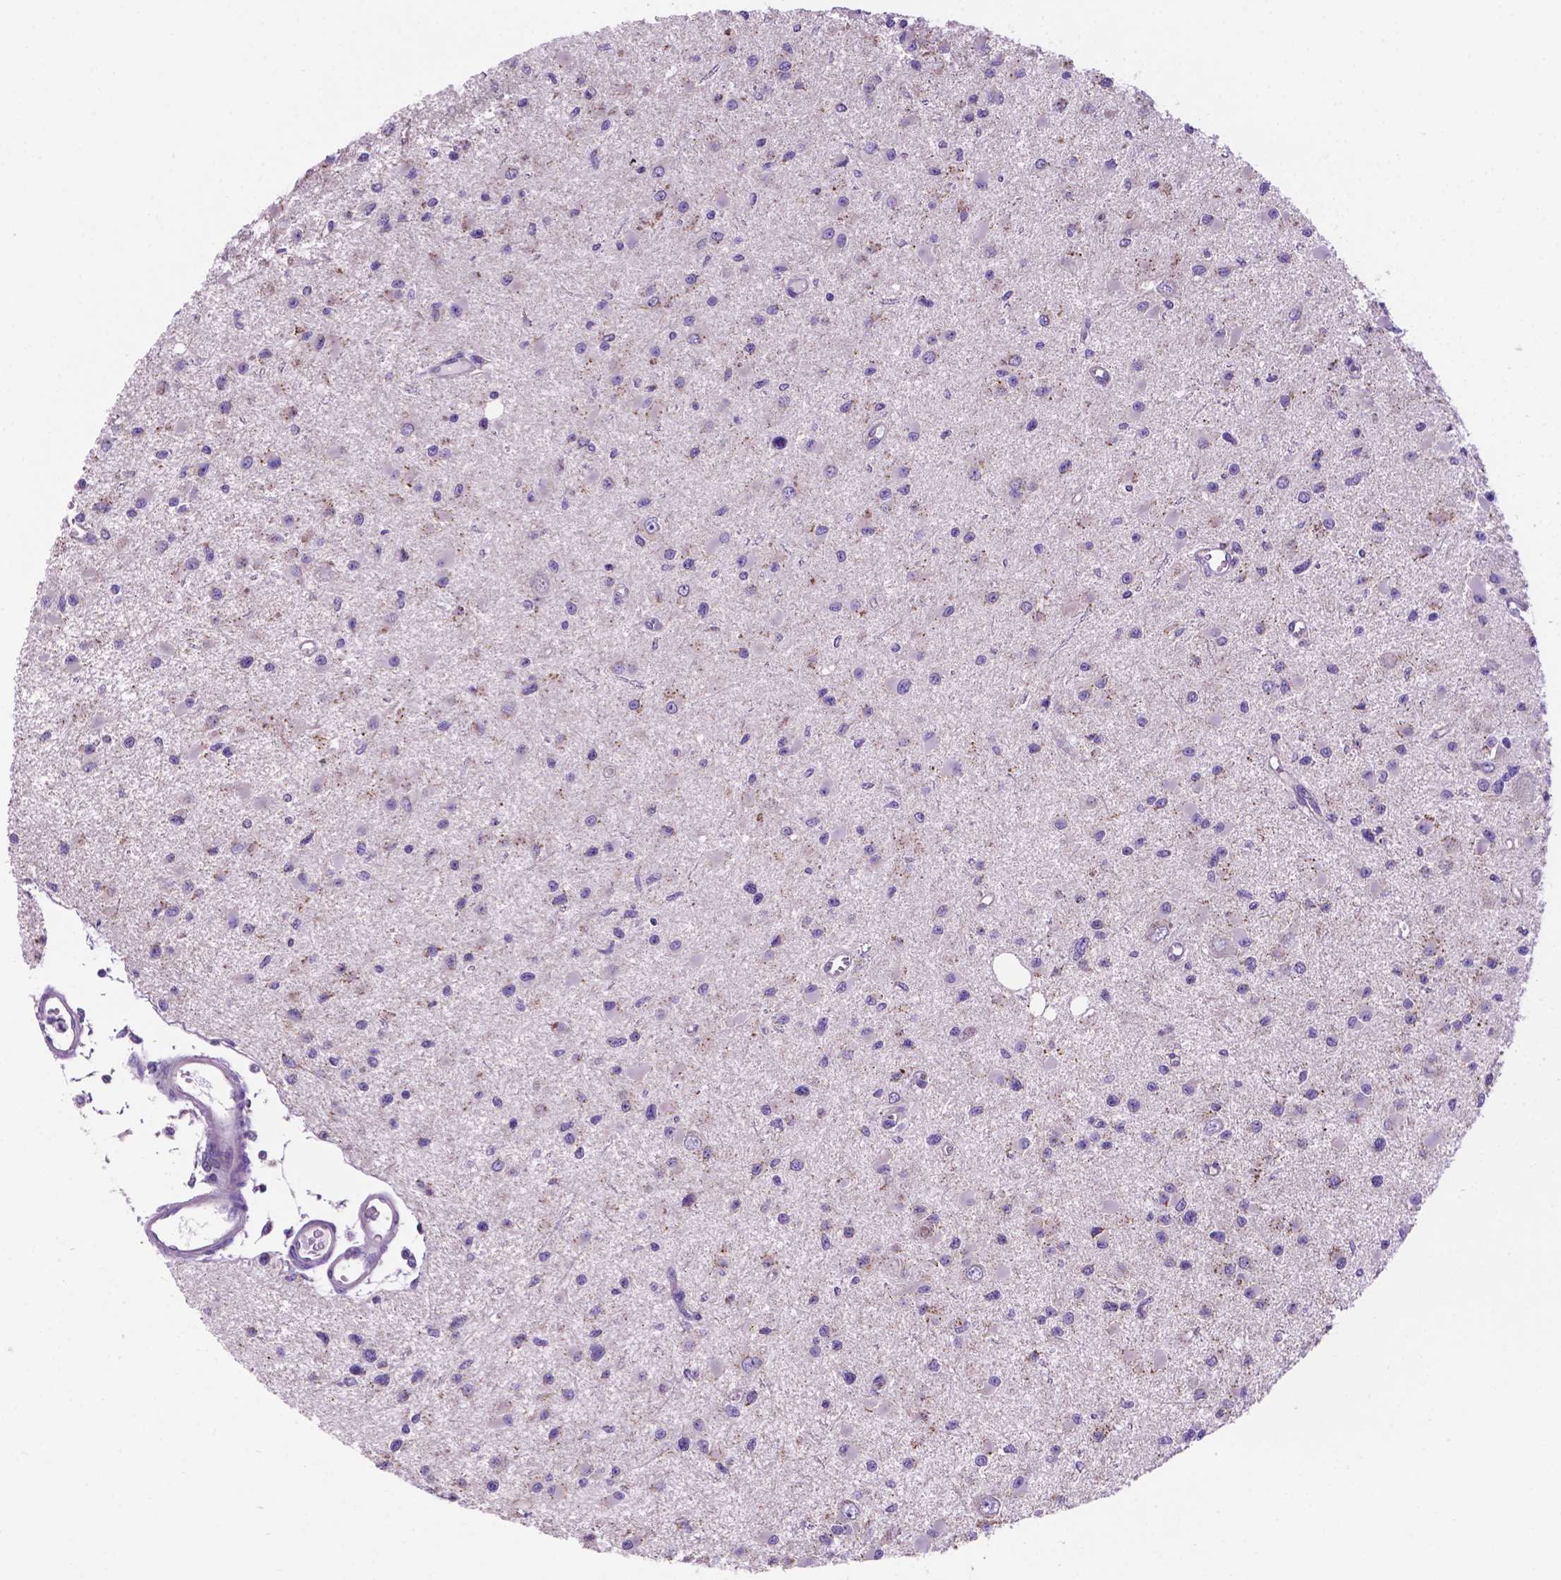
{"staining": {"intensity": "negative", "quantity": "none", "location": "none"}, "tissue": "glioma", "cell_type": "Tumor cells", "image_type": "cancer", "snomed": [{"axis": "morphology", "description": "Glioma, malignant, High grade"}, {"axis": "topography", "description": "Brain"}], "caption": "Human malignant glioma (high-grade) stained for a protein using IHC reveals no positivity in tumor cells.", "gene": "TMEM121B", "patient": {"sex": "male", "age": 54}}